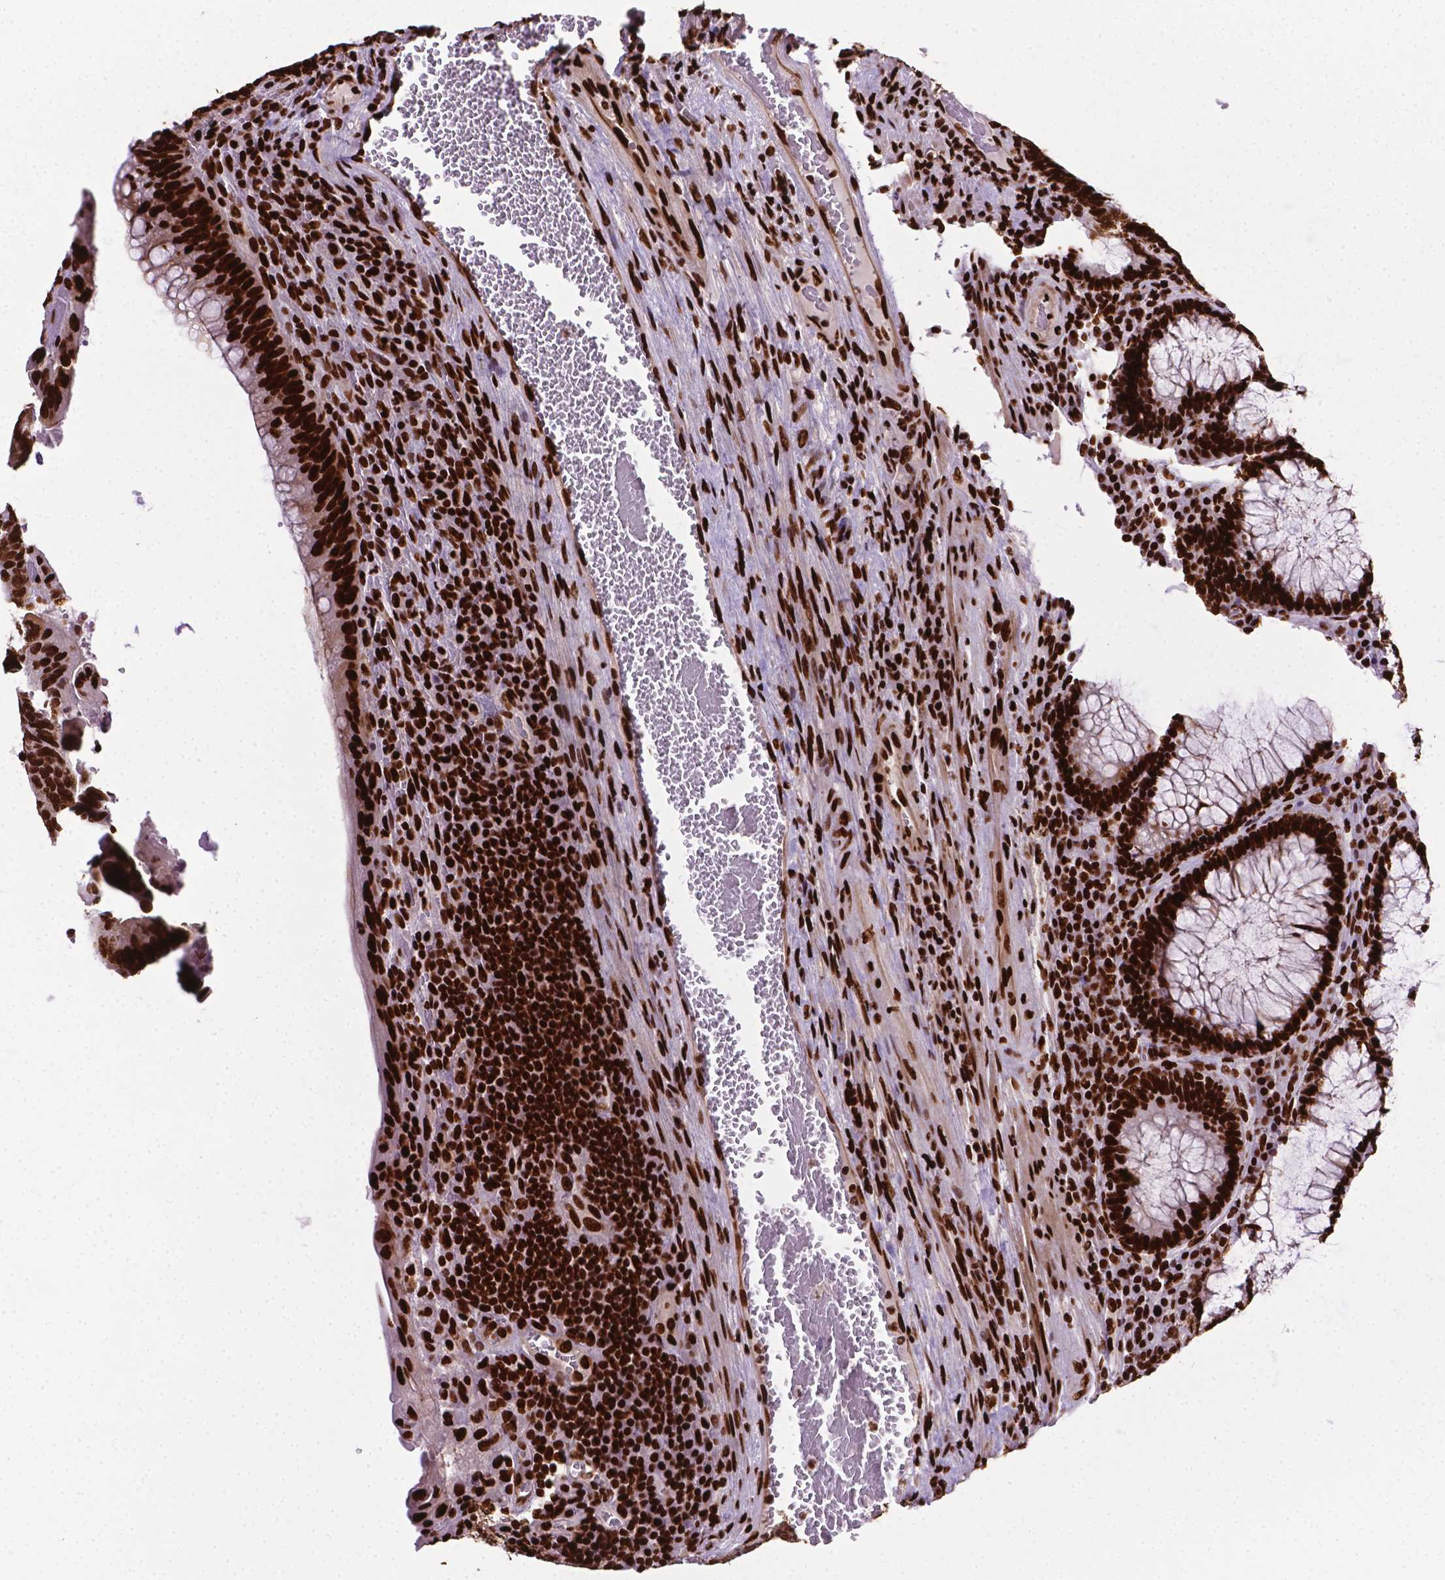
{"staining": {"intensity": "strong", "quantity": ">75%", "location": "nuclear"}, "tissue": "colorectal cancer", "cell_type": "Tumor cells", "image_type": "cancer", "snomed": [{"axis": "morphology", "description": "Adenocarcinoma, NOS"}, {"axis": "topography", "description": "Colon"}], "caption": "Human adenocarcinoma (colorectal) stained with a brown dye displays strong nuclear positive staining in approximately >75% of tumor cells.", "gene": "SMIM5", "patient": {"sex": "female", "age": 86}}